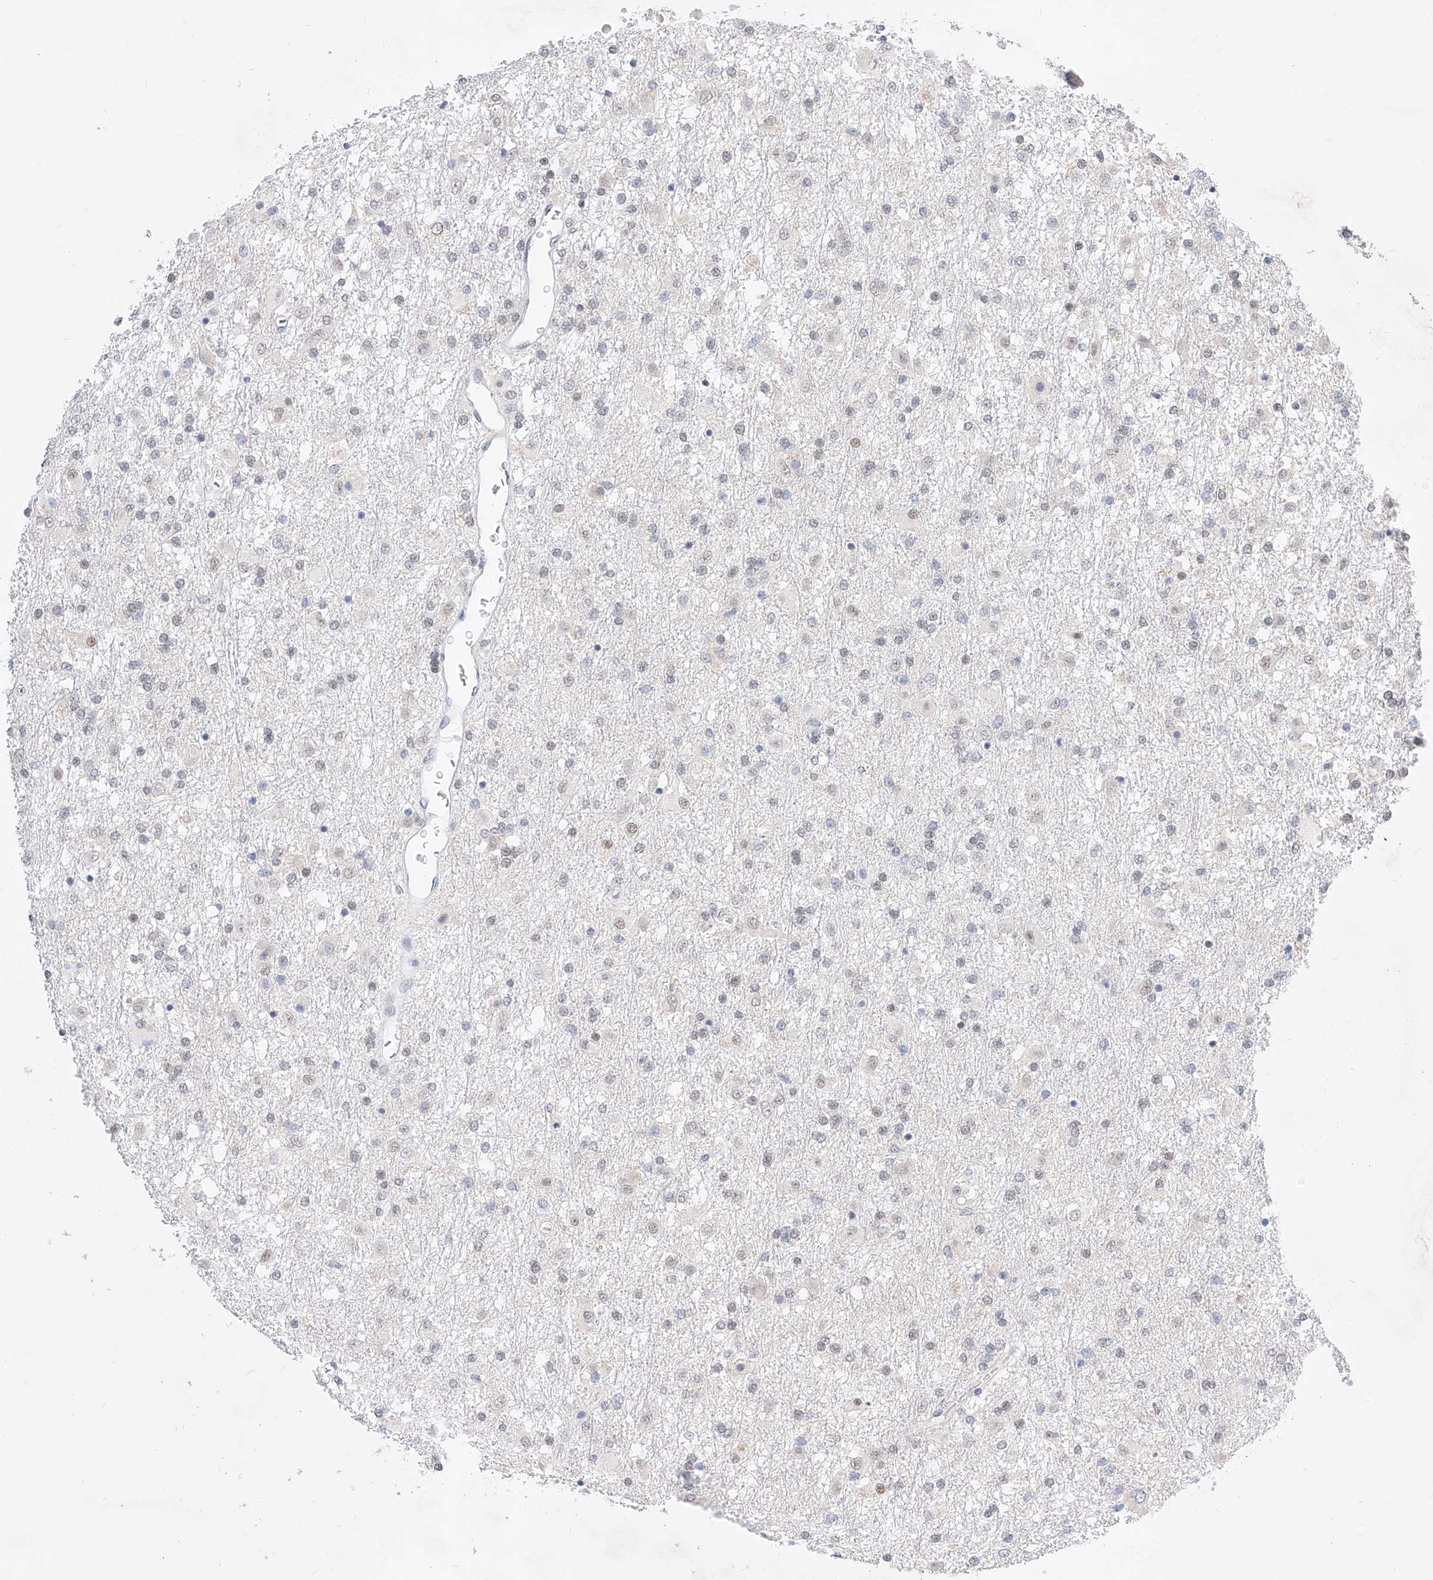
{"staining": {"intensity": "negative", "quantity": "none", "location": "none"}, "tissue": "glioma", "cell_type": "Tumor cells", "image_type": "cancer", "snomed": [{"axis": "morphology", "description": "Glioma, malignant, Low grade"}, {"axis": "topography", "description": "Brain"}], "caption": "High power microscopy micrograph of an immunohistochemistry (IHC) photomicrograph of malignant glioma (low-grade), revealing no significant positivity in tumor cells.", "gene": "KCNJ1", "patient": {"sex": "male", "age": 65}}